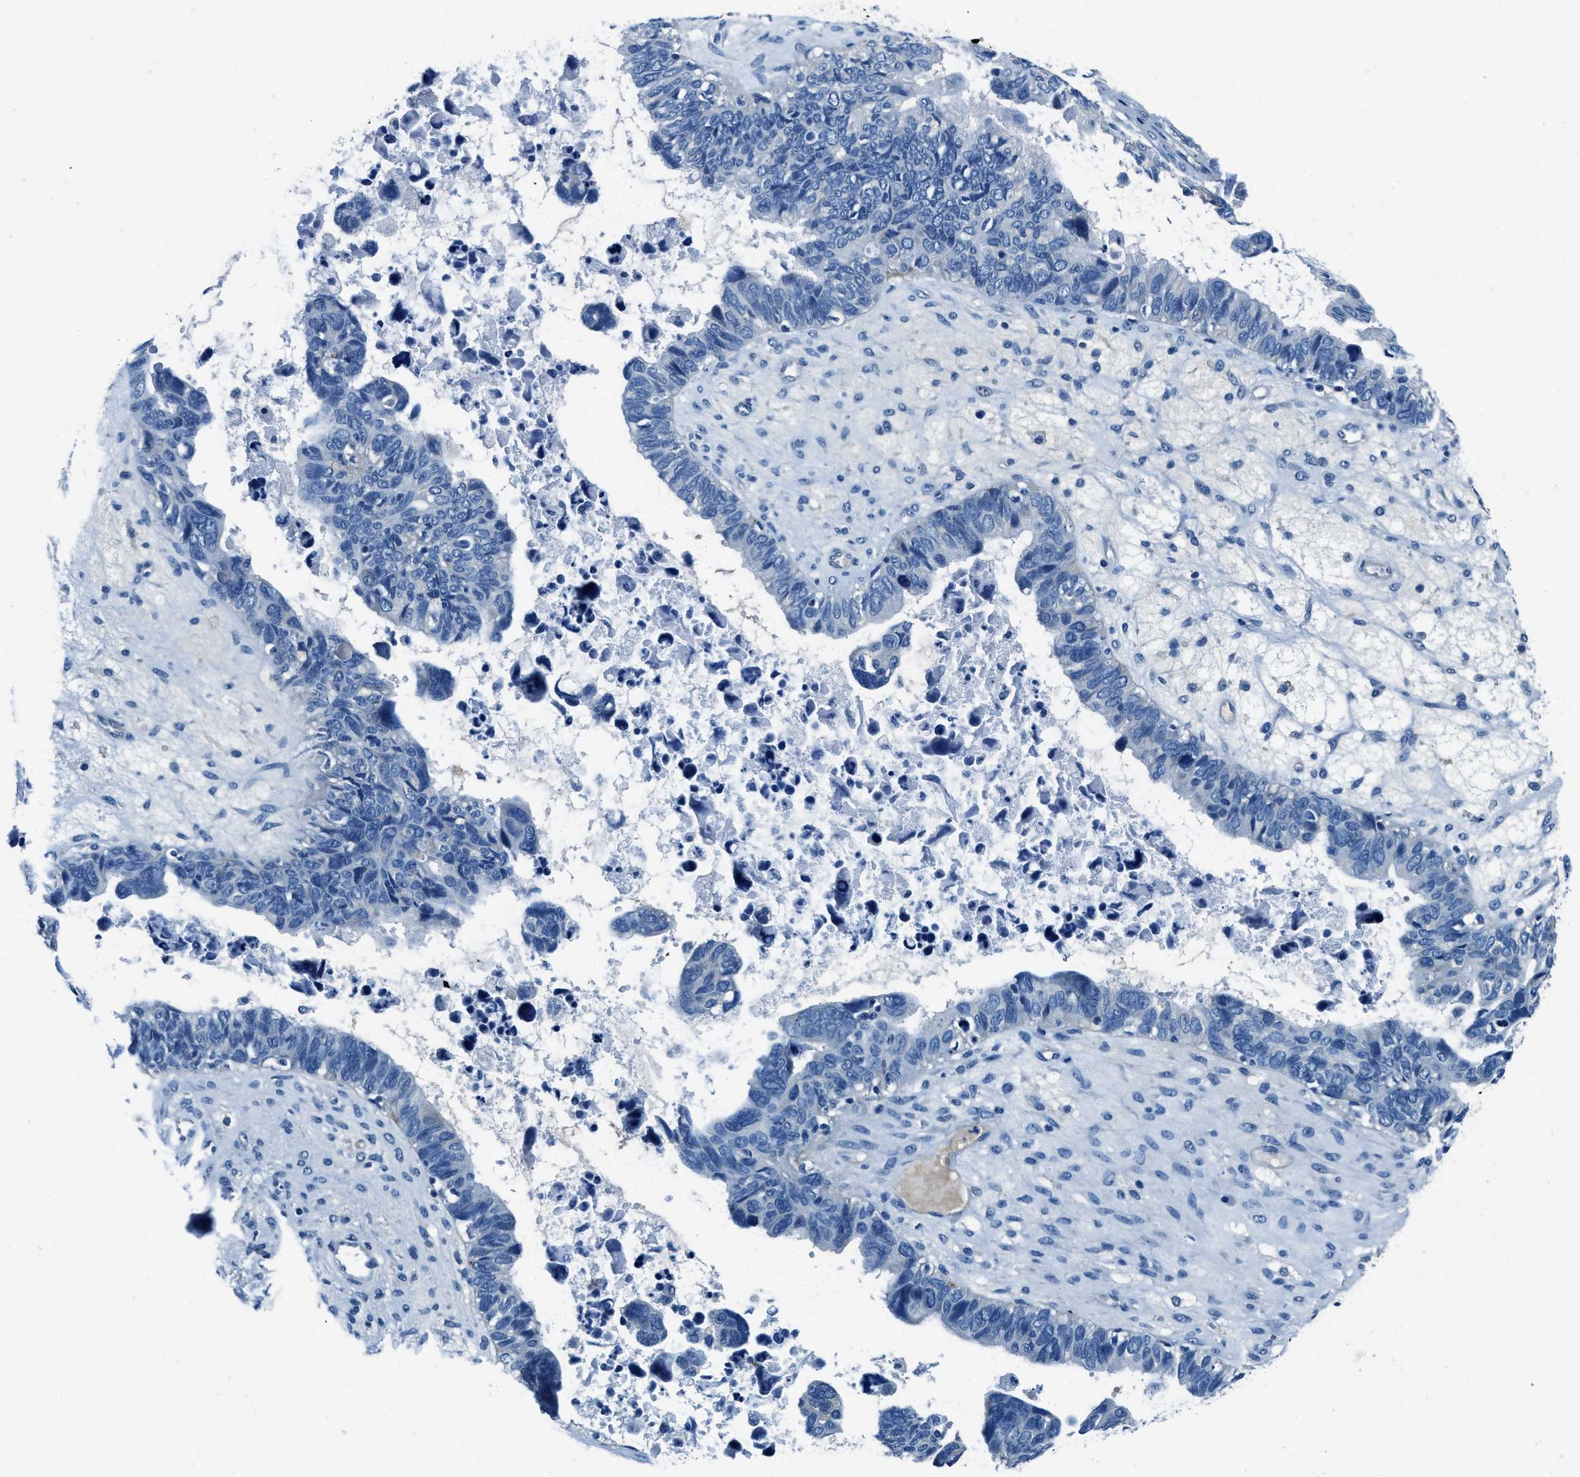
{"staining": {"intensity": "negative", "quantity": "none", "location": "none"}, "tissue": "ovarian cancer", "cell_type": "Tumor cells", "image_type": "cancer", "snomed": [{"axis": "morphology", "description": "Cystadenocarcinoma, serous, NOS"}, {"axis": "topography", "description": "Ovary"}], "caption": "IHC photomicrograph of neoplastic tissue: ovarian serous cystadenocarcinoma stained with DAB (3,3'-diaminobenzidine) shows no significant protein positivity in tumor cells.", "gene": "TMEM186", "patient": {"sex": "female", "age": 79}}